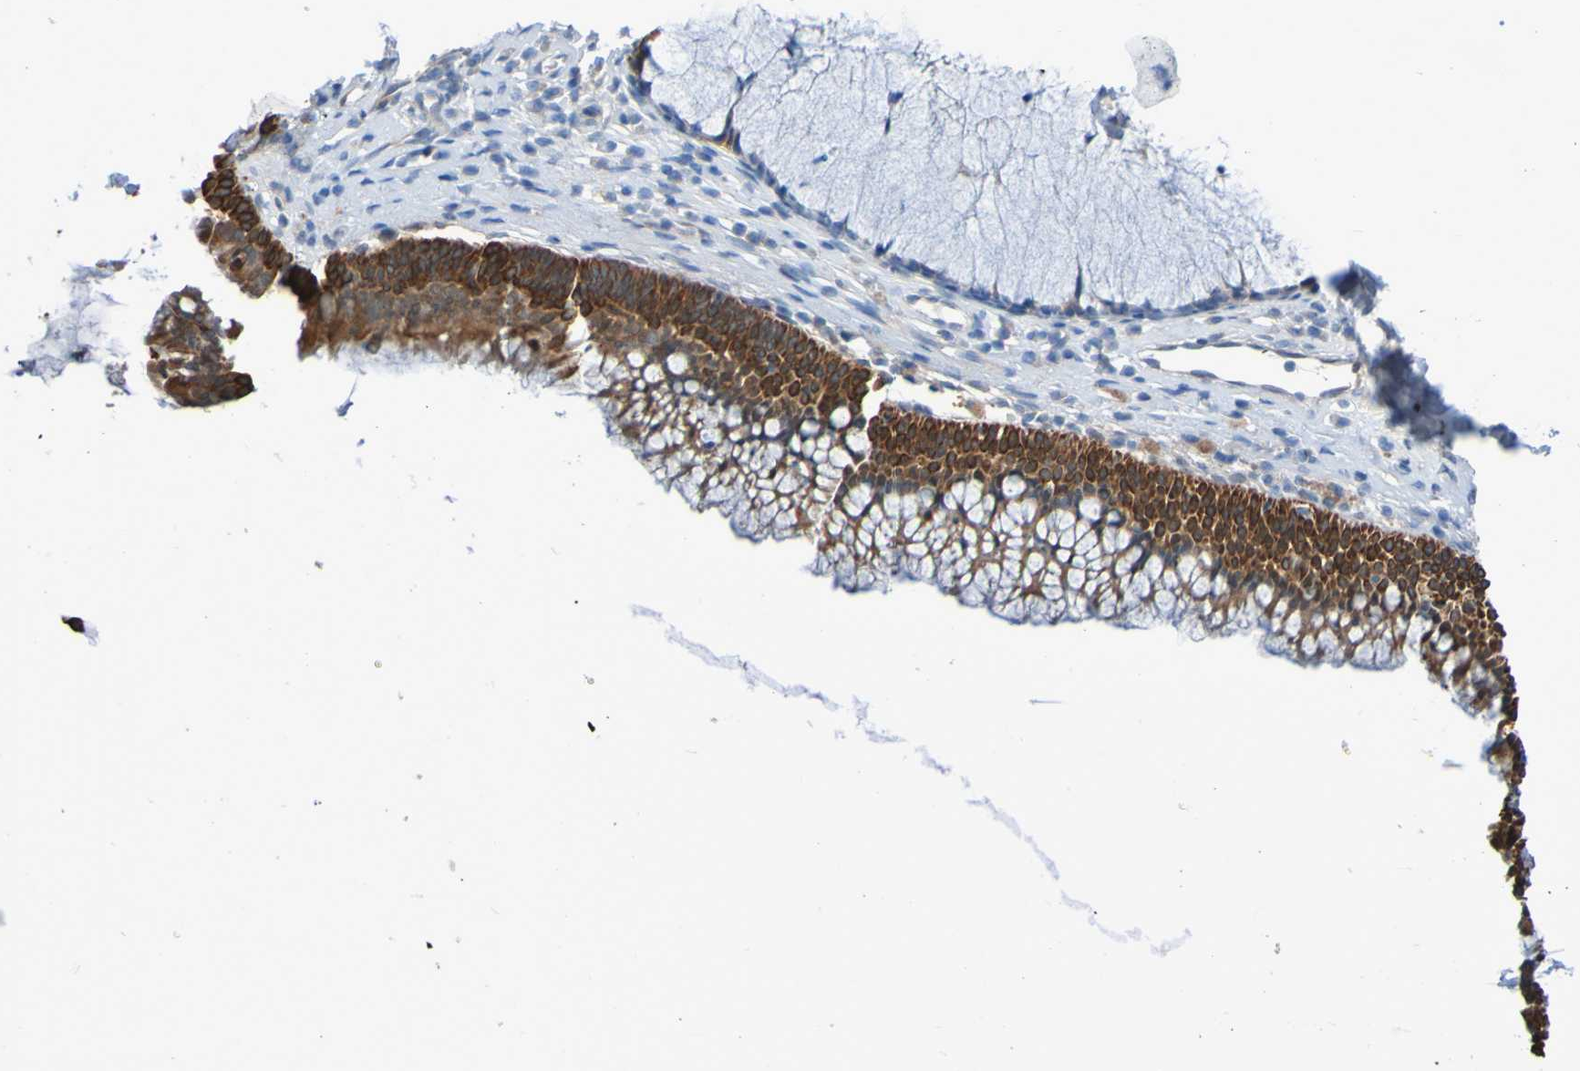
{"staining": {"intensity": "strong", "quantity": ">75%", "location": "cytoplasmic/membranous"}, "tissue": "nasopharynx", "cell_type": "Respiratory epithelial cells", "image_type": "normal", "snomed": [{"axis": "morphology", "description": "Normal tissue, NOS"}, {"axis": "topography", "description": "Nasopharynx"}], "caption": "Respiratory epithelial cells reveal strong cytoplasmic/membranous positivity in approximately >75% of cells in unremarkable nasopharynx.", "gene": "NPRL3", "patient": {"sex": "female", "age": 51}}